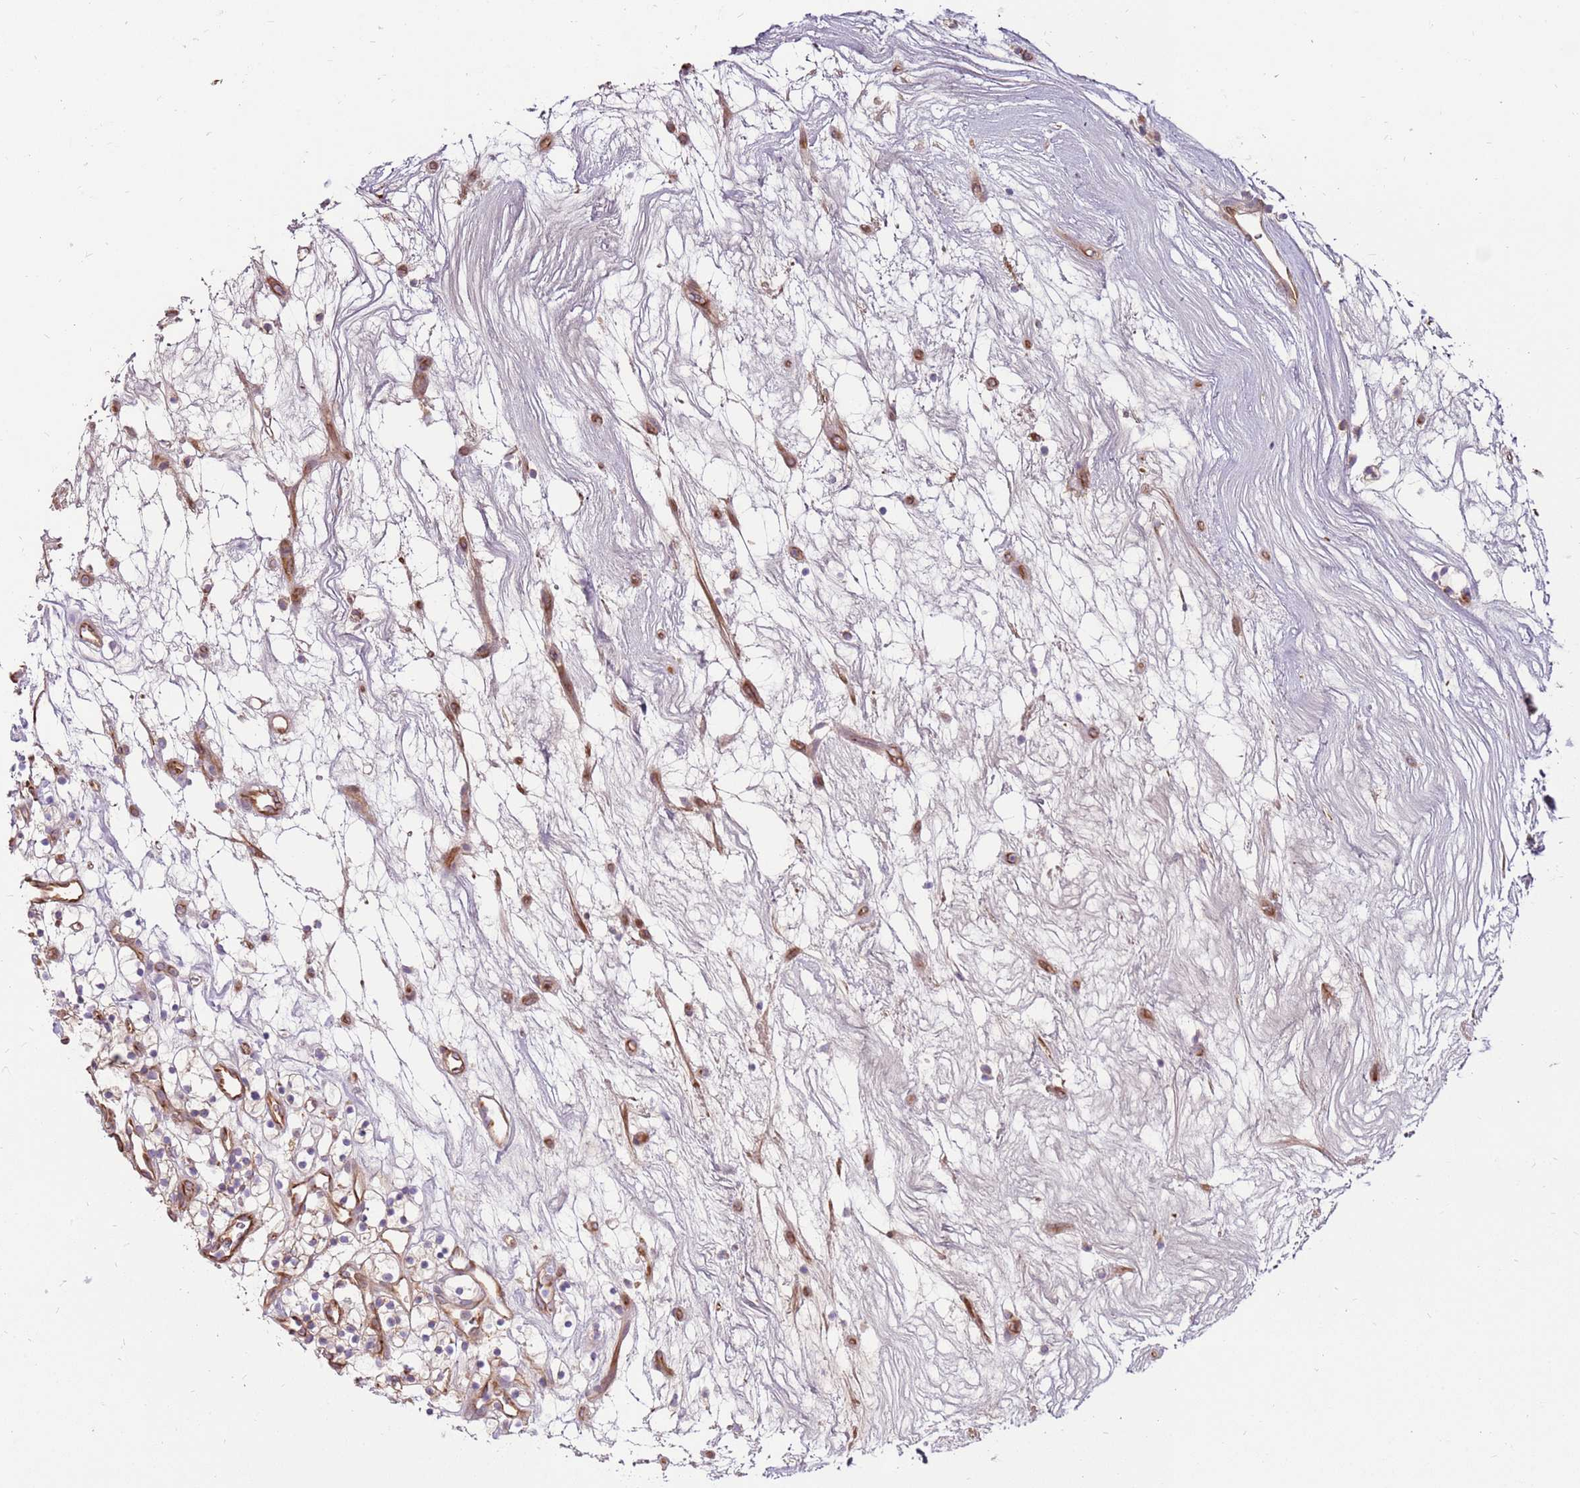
{"staining": {"intensity": "moderate", "quantity": "25%-75%", "location": "cytoplasmic/membranous"}, "tissue": "renal cancer", "cell_type": "Tumor cells", "image_type": "cancer", "snomed": [{"axis": "morphology", "description": "Adenocarcinoma, NOS"}, {"axis": "topography", "description": "Kidney"}], "caption": "The image displays a brown stain indicating the presence of a protein in the cytoplasmic/membranous of tumor cells in renal cancer.", "gene": "EMC1", "patient": {"sex": "female", "age": 57}}